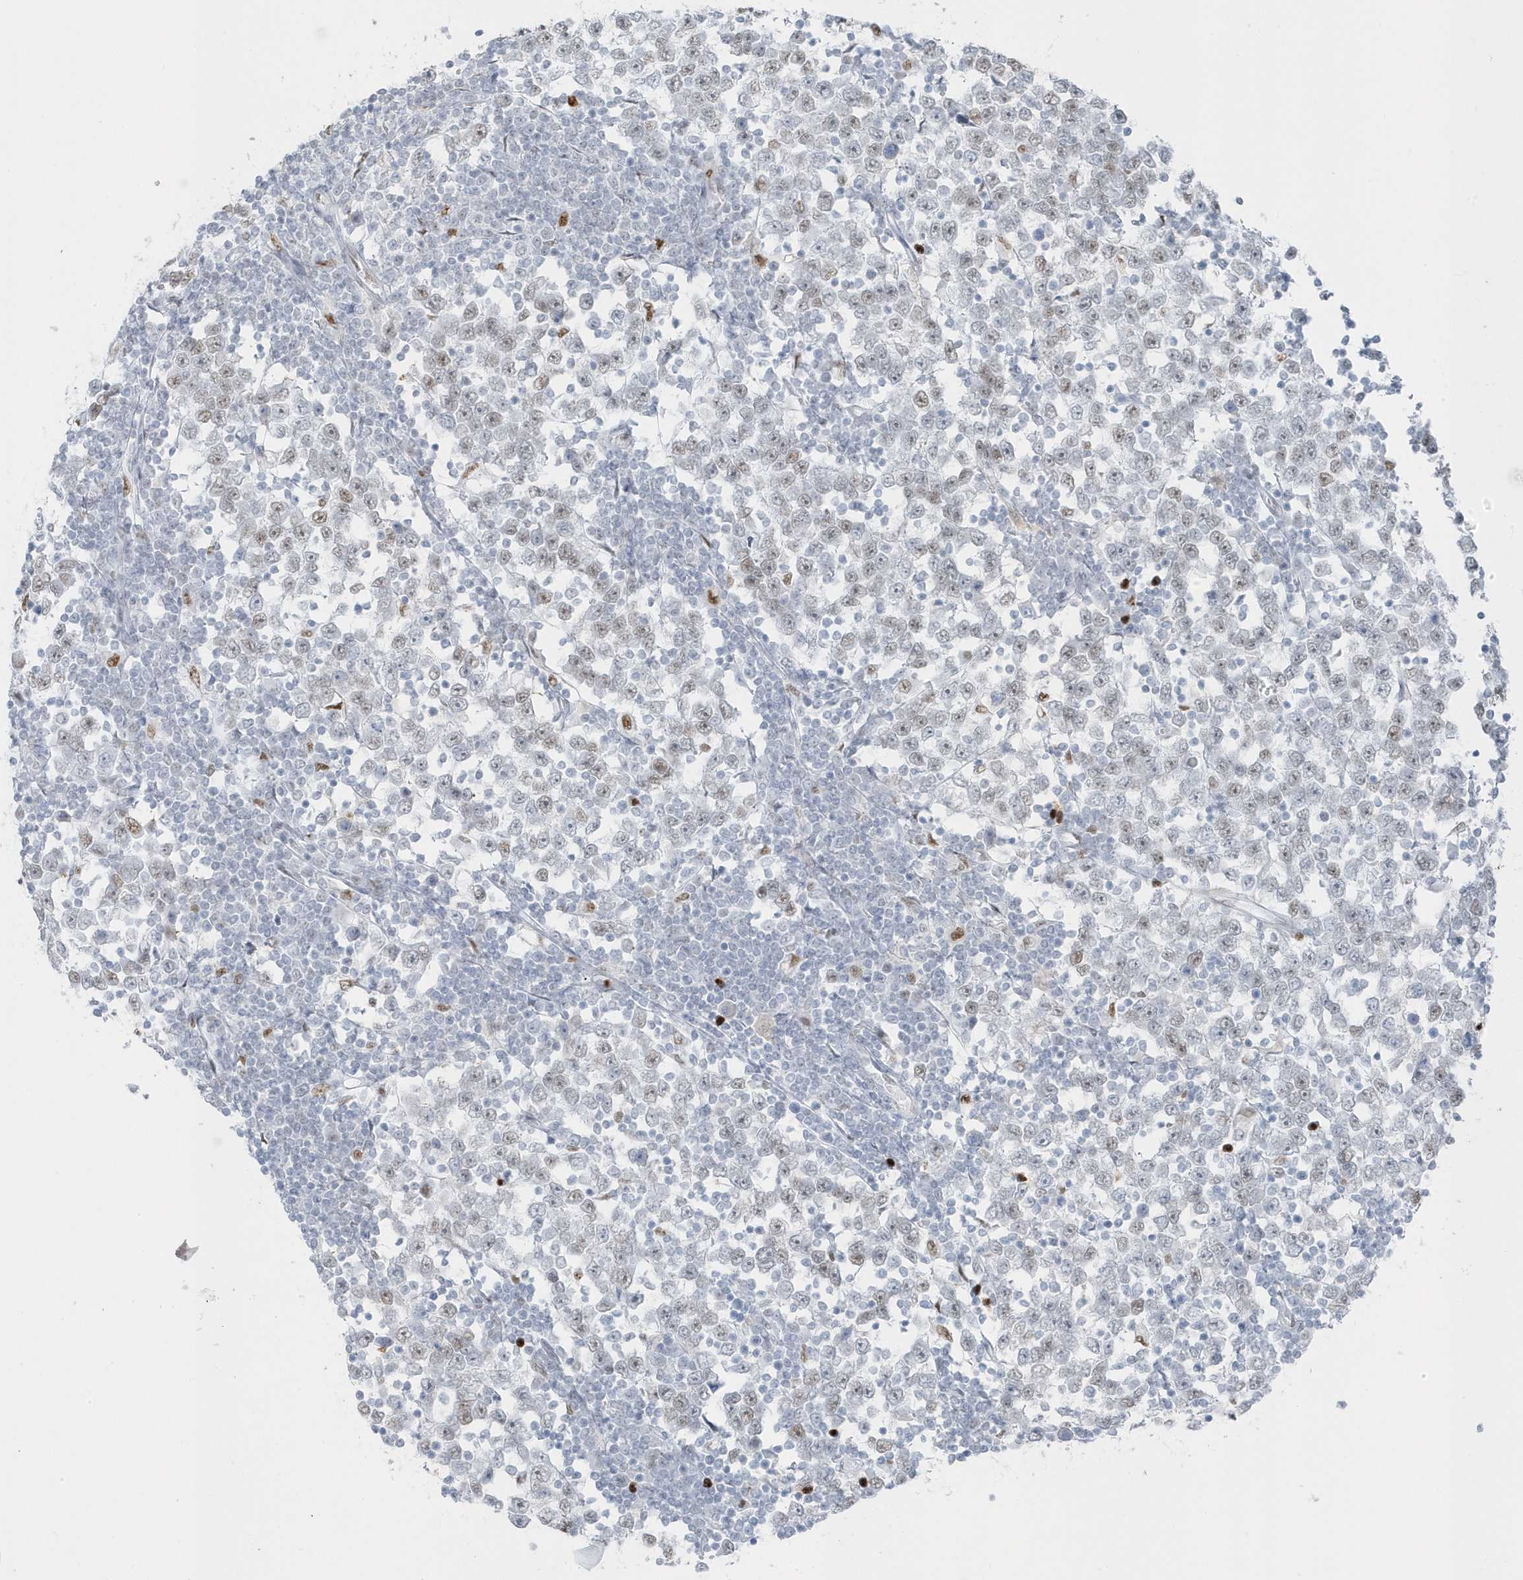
{"staining": {"intensity": "weak", "quantity": "25%-75%", "location": "nuclear"}, "tissue": "testis cancer", "cell_type": "Tumor cells", "image_type": "cancer", "snomed": [{"axis": "morphology", "description": "Seminoma, NOS"}, {"axis": "topography", "description": "Testis"}], "caption": "There is low levels of weak nuclear expression in tumor cells of testis seminoma, as demonstrated by immunohistochemical staining (brown color).", "gene": "SMIM34", "patient": {"sex": "male", "age": 65}}